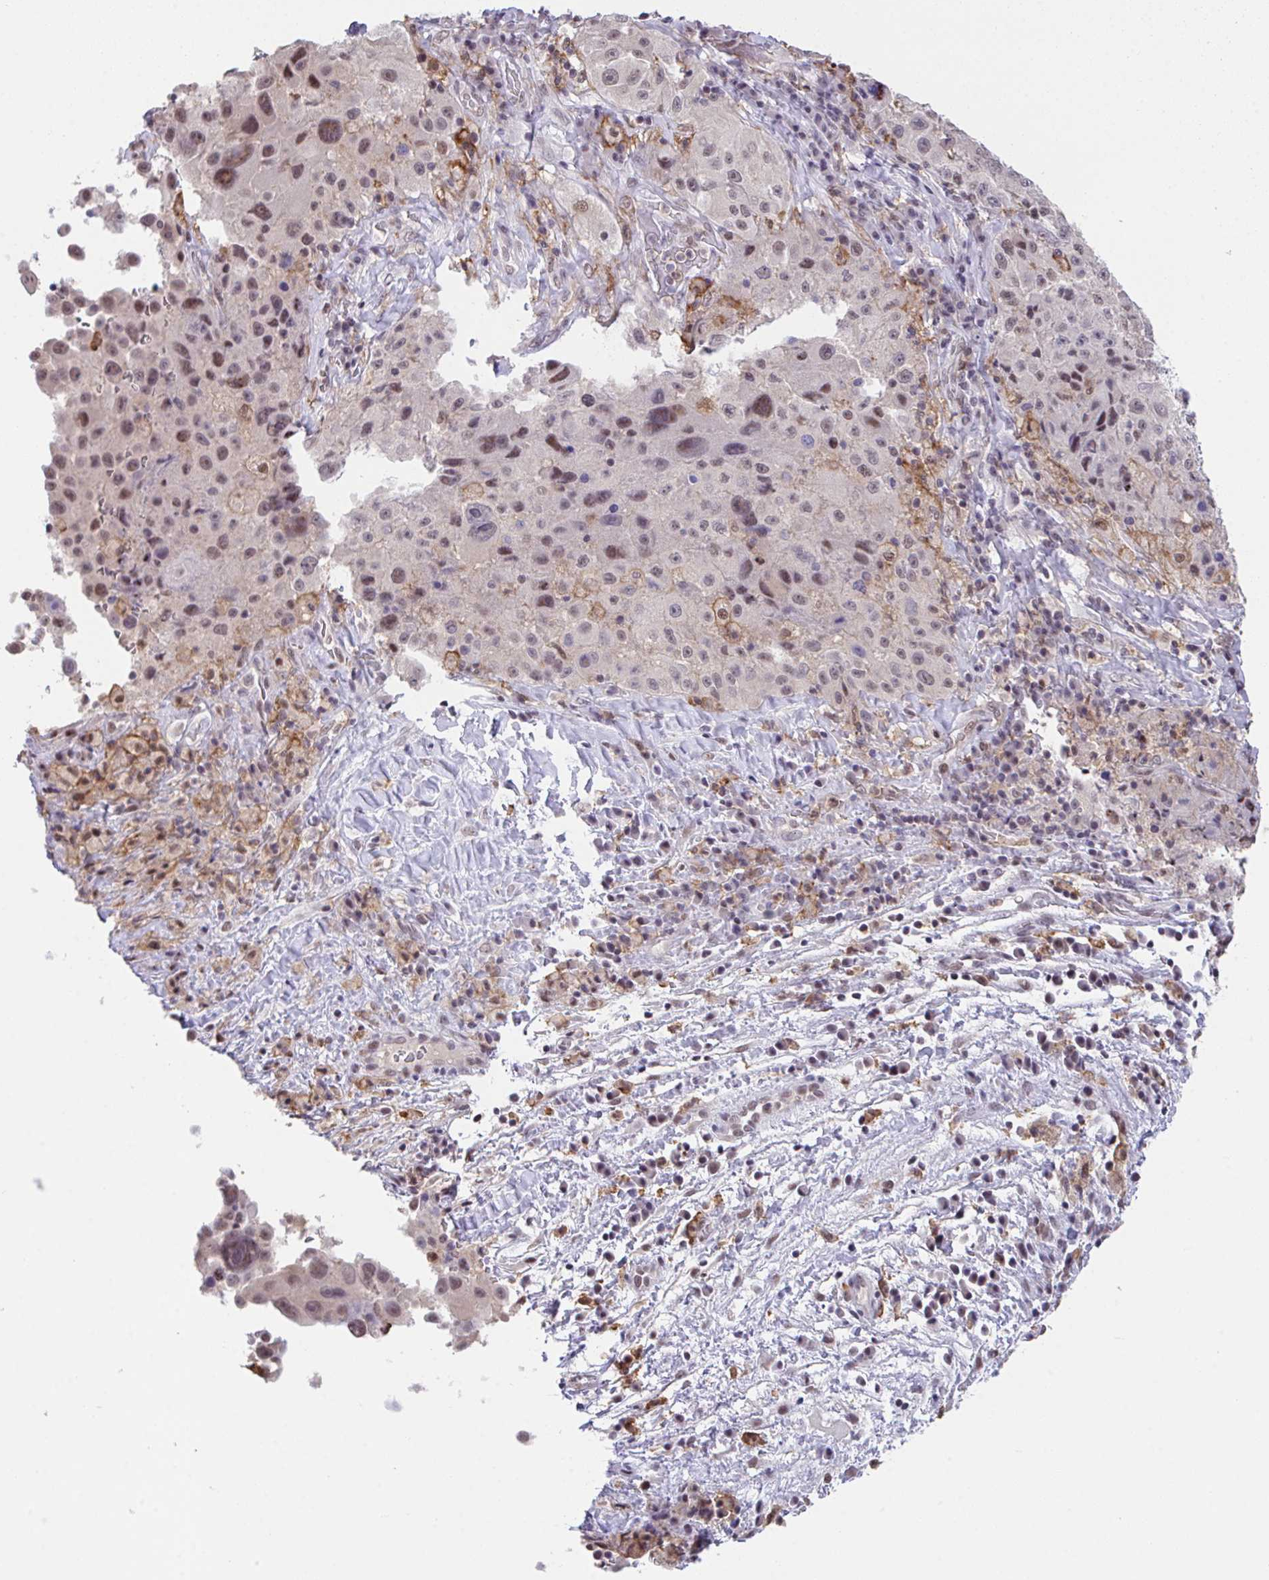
{"staining": {"intensity": "moderate", "quantity": ">75%", "location": "nuclear"}, "tissue": "melanoma", "cell_type": "Tumor cells", "image_type": "cancer", "snomed": [{"axis": "morphology", "description": "Malignant melanoma, Metastatic site"}, {"axis": "topography", "description": "Lymph node"}], "caption": "Immunohistochemical staining of melanoma shows medium levels of moderate nuclear protein positivity in approximately >75% of tumor cells. Immunohistochemistry (ihc) stains the protein of interest in brown and the nuclei are stained blue.", "gene": "OR6K3", "patient": {"sex": "male", "age": 62}}